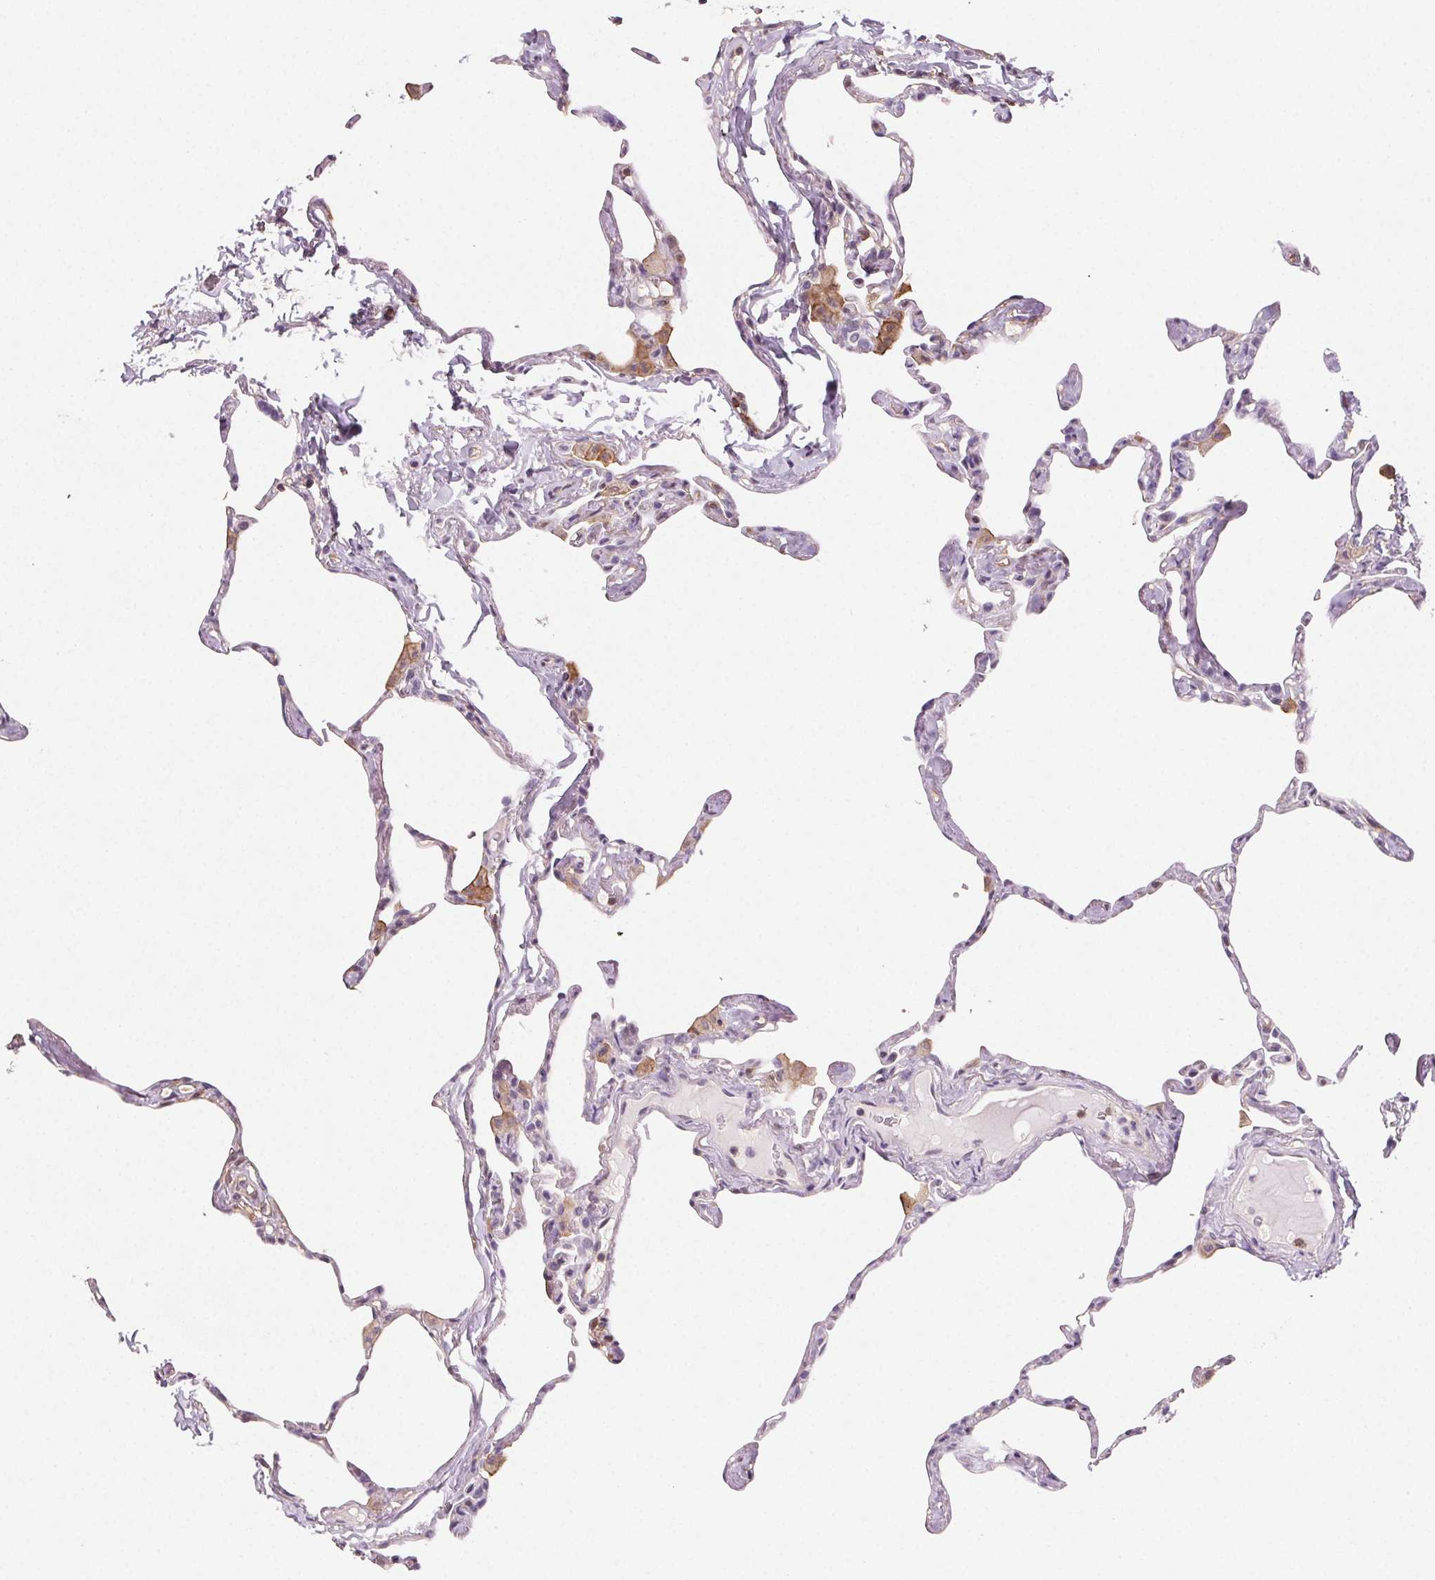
{"staining": {"intensity": "weak", "quantity": "<25%", "location": "cytoplasmic/membranous"}, "tissue": "lung", "cell_type": "Alveolar cells", "image_type": "normal", "snomed": [{"axis": "morphology", "description": "Normal tissue, NOS"}, {"axis": "topography", "description": "Lung"}], "caption": "Lung stained for a protein using IHC reveals no positivity alveolar cells.", "gene": "GBP1", "patient": {"sex": "male", "age": 65}}